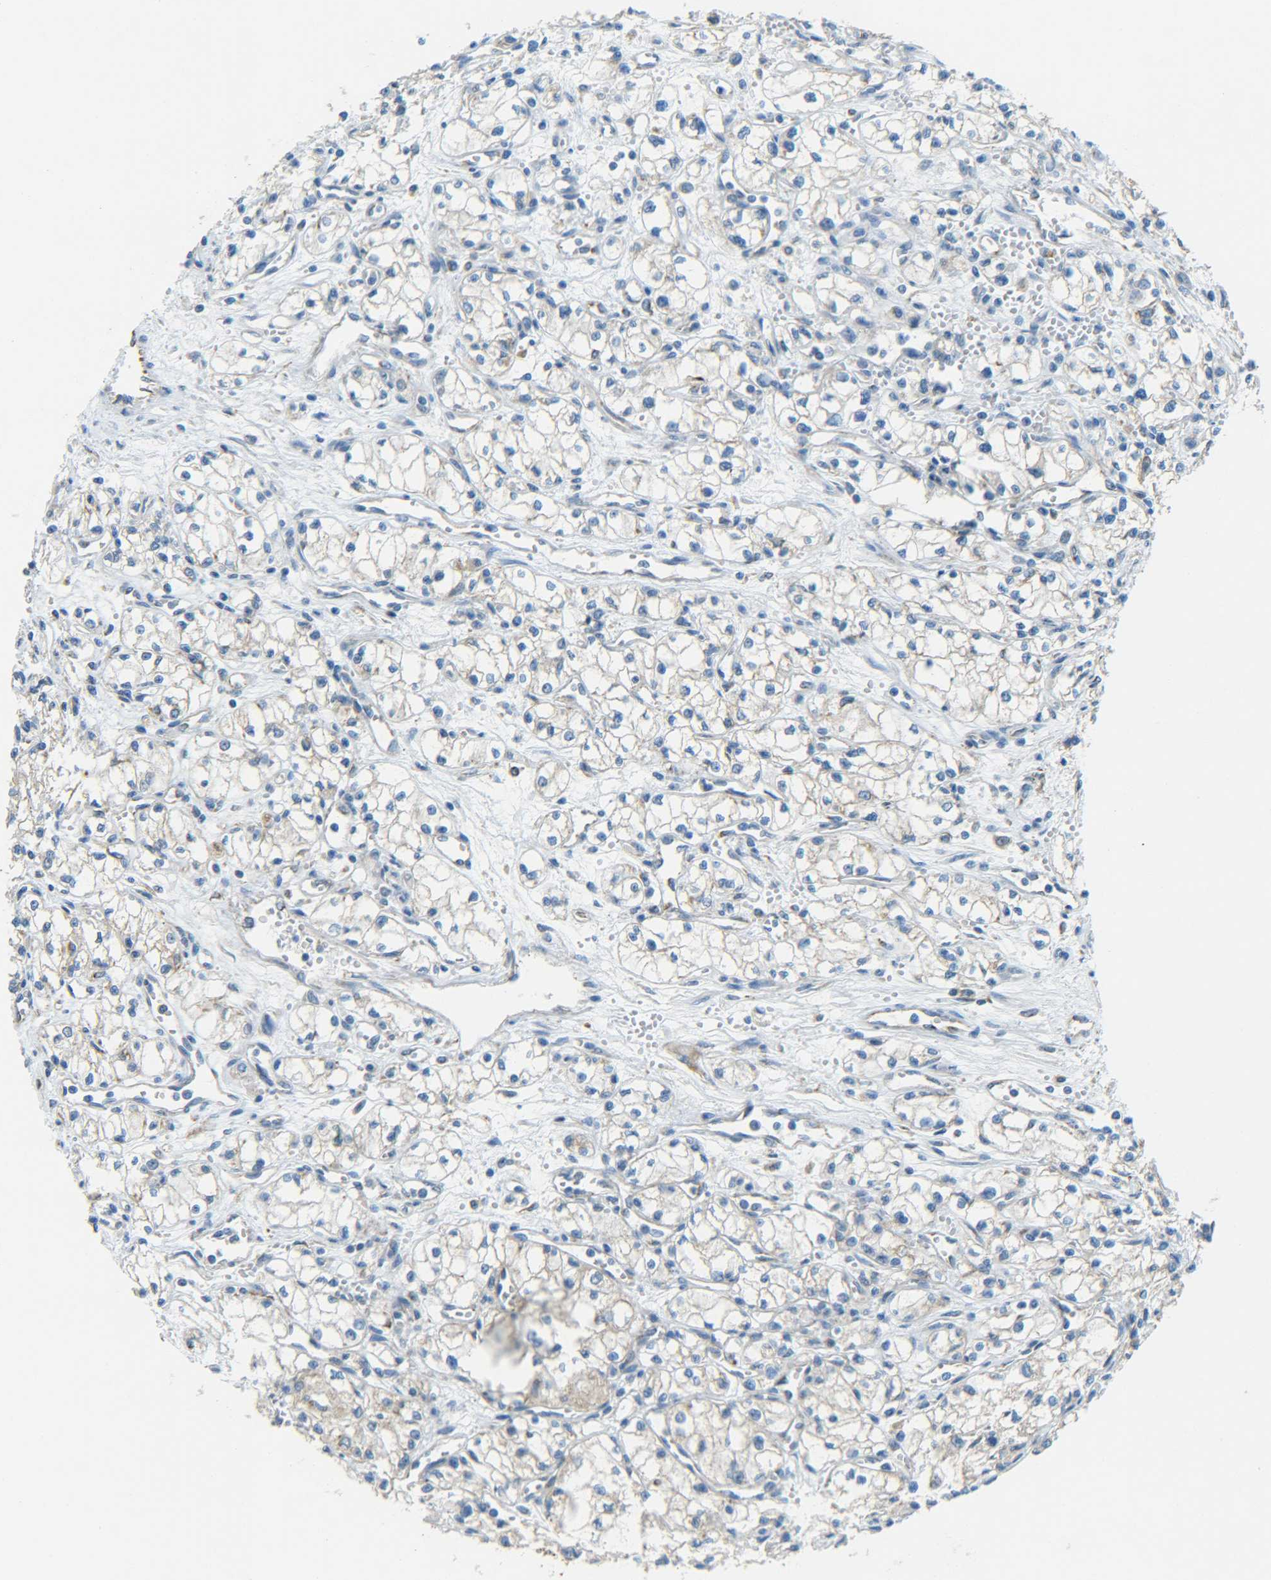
{"staining": {"intensity": "negative", "quantity": "none", "location": "none"}, "tissue": "renal cancer", "cell_type": "Tumor cells", "image_type": "cancer", "snomed": [{"axis": "morphology", "description": "Normal tissue, NOS"}, {"axis": "morphology", "description": "Adenocarcinoma, NOS"}, {"axis": "topography", "description": "Kidney"}], "caption": "DAB (3,3'-diaminobenzidine) immunohistochemical staining of human renal adenocarcinoma demonstrates no significant positivity in tumor cells.", "gene": "CYB5R1", "patient": {"sex": "male", "age": 59}}